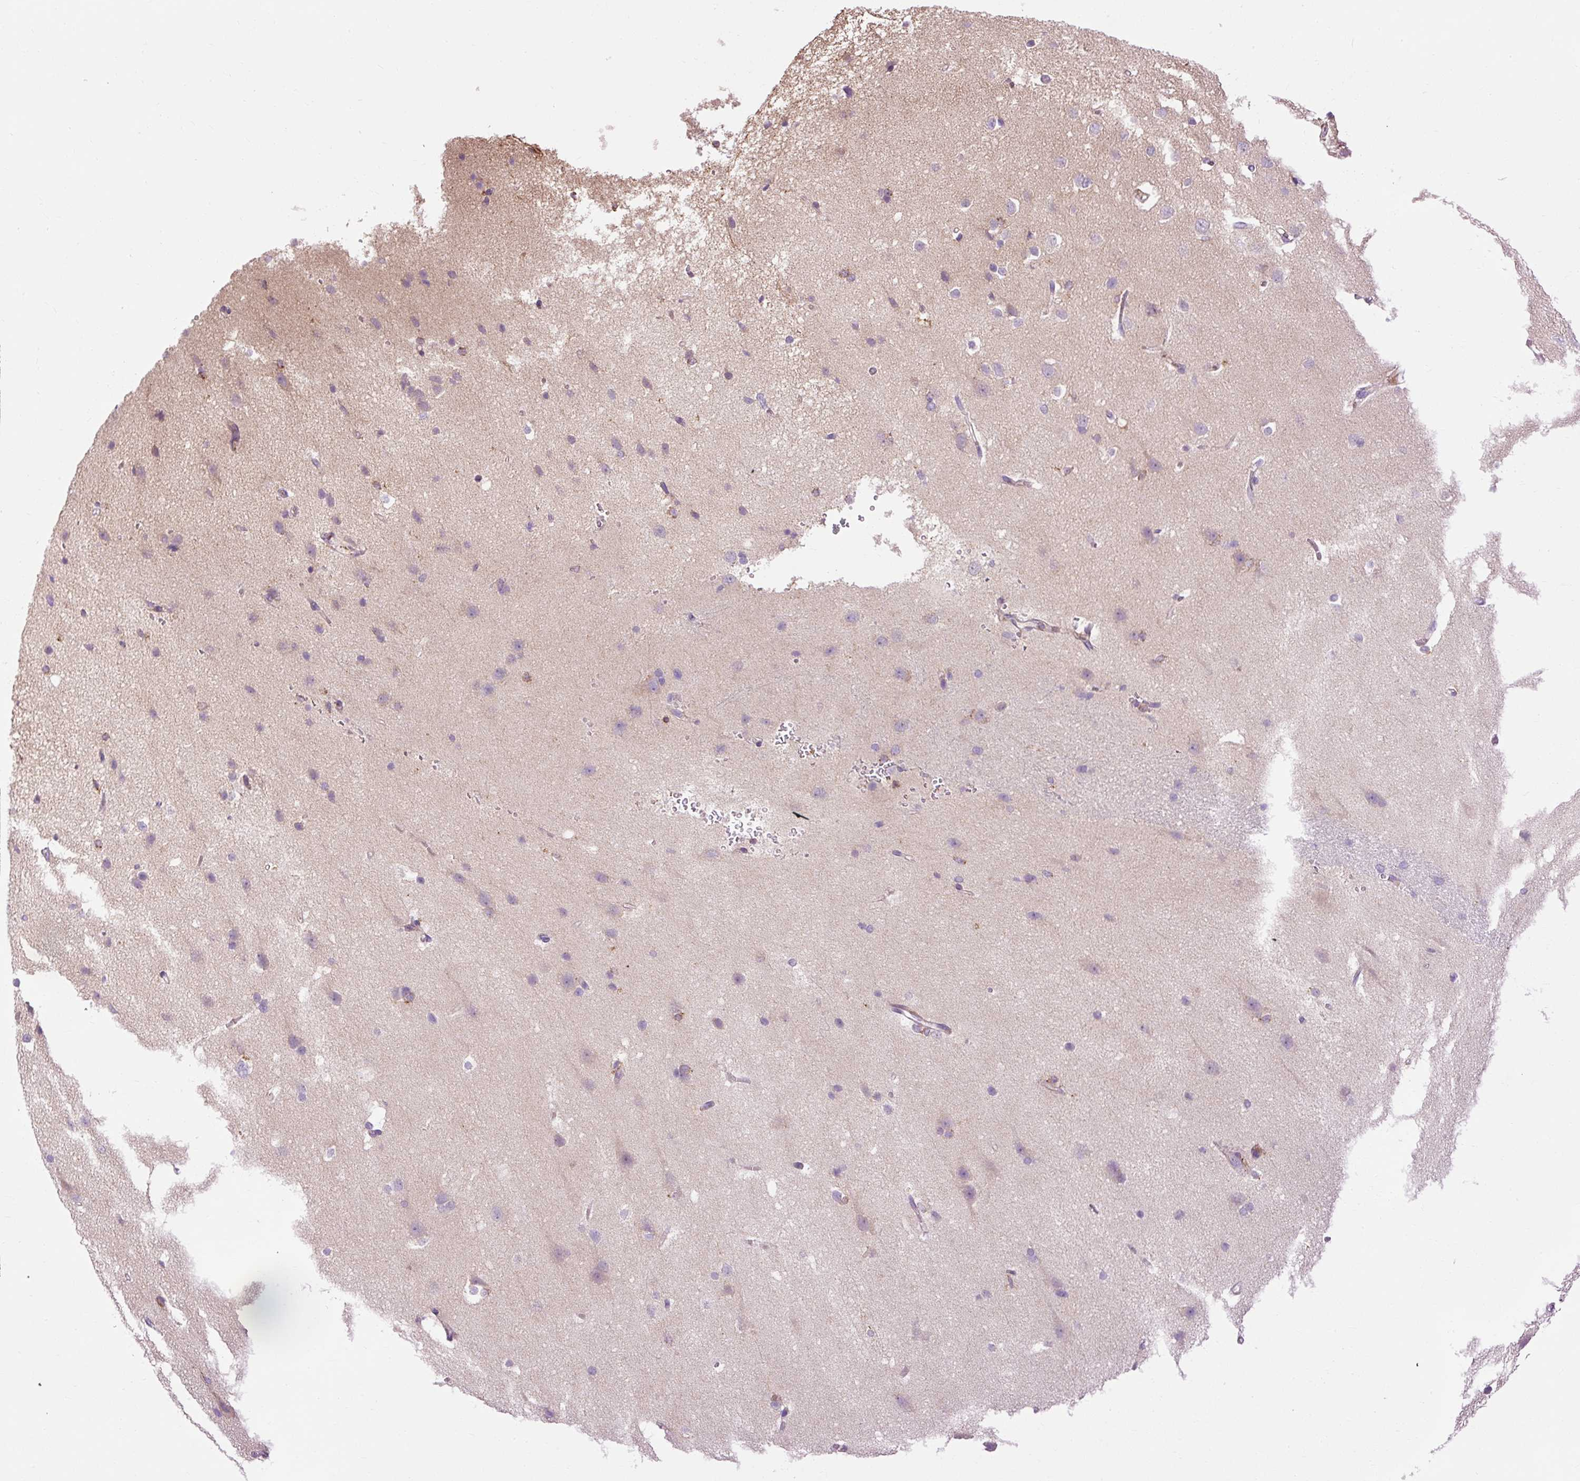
{"staining": {"intensity": "negative", "quantity": "none", "location": "none"}, "tissue": "cerebral cortex", "cell_type": "Endothelial cells", "image_type": "normal", "snomed": [{"axis": "morphology", "description": "Normal tissue, NOS"}, {"axis": "topography", "description": "Cerebral cortex"}], "caption": "Normal cerebral cortex was stained to show a protein in brown. There is no significant staining in endothelial cells. The staining is performed using DAB brown chromogen with nuclei counter-stained in using hematoxylin.", "gene": "CD83", "patient": {"sex": "male", "age": 37}}